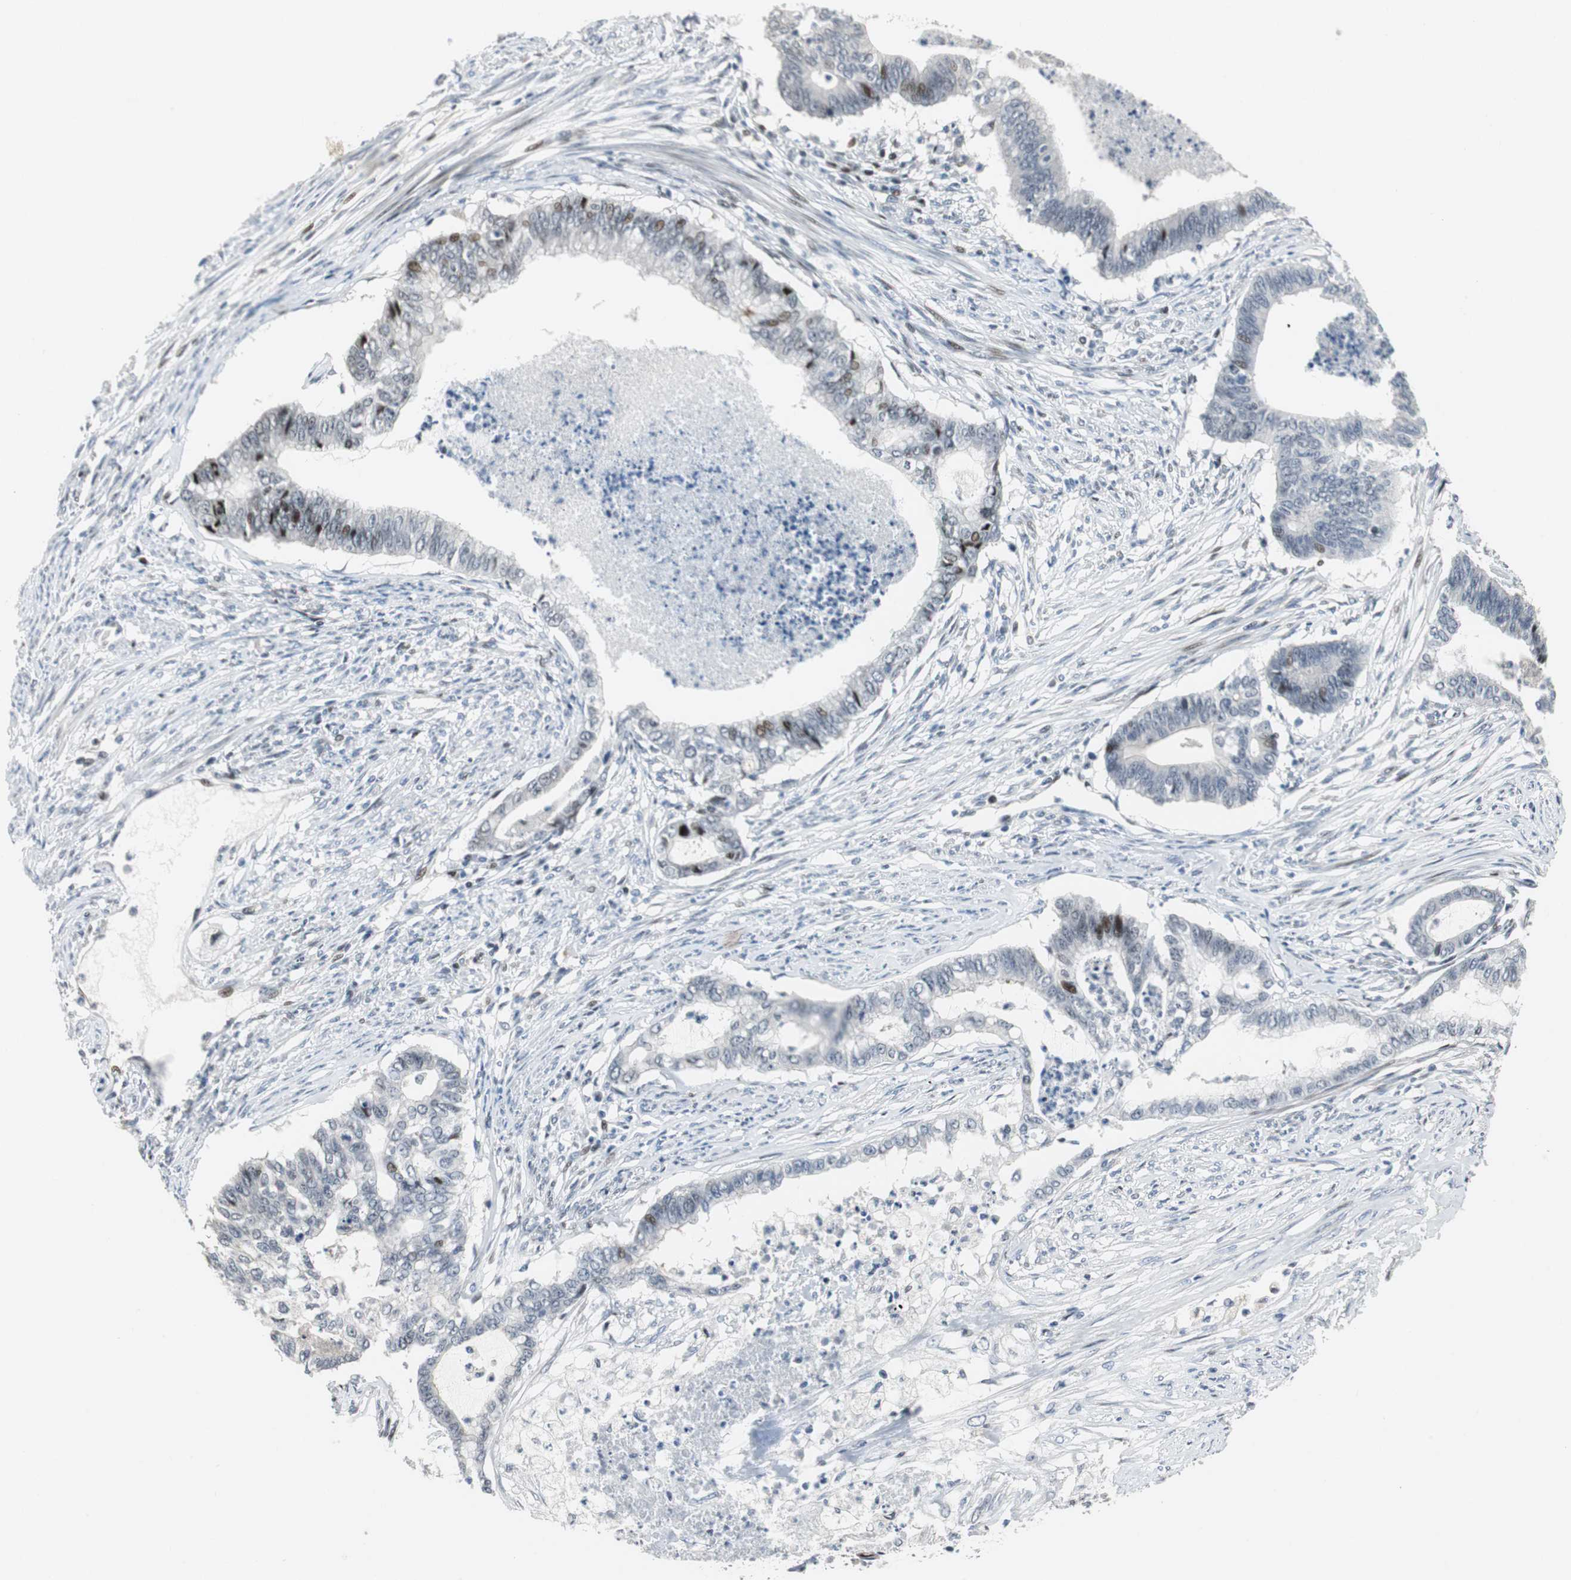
{"staining": {"intensity": "strong", "quantity": "<25%", "location": "nuclear"}, "tissue": "endometrial cancer", "cell_type": "Tumor cells", "image_type": "cancer", "snomed": [{"axis": "morphology", "description": "Adenocarcinoma, NOS"}, {"axis": "topography", "description": "Endometrium"}], "caption": "About <25% of tumor cells in human endometrial cancer reveal strong nuclear protein staining as visualized by brown immunohistochemical staining.", "gene": "RAD1", "patient": {"sex": "female", "age": 79}}